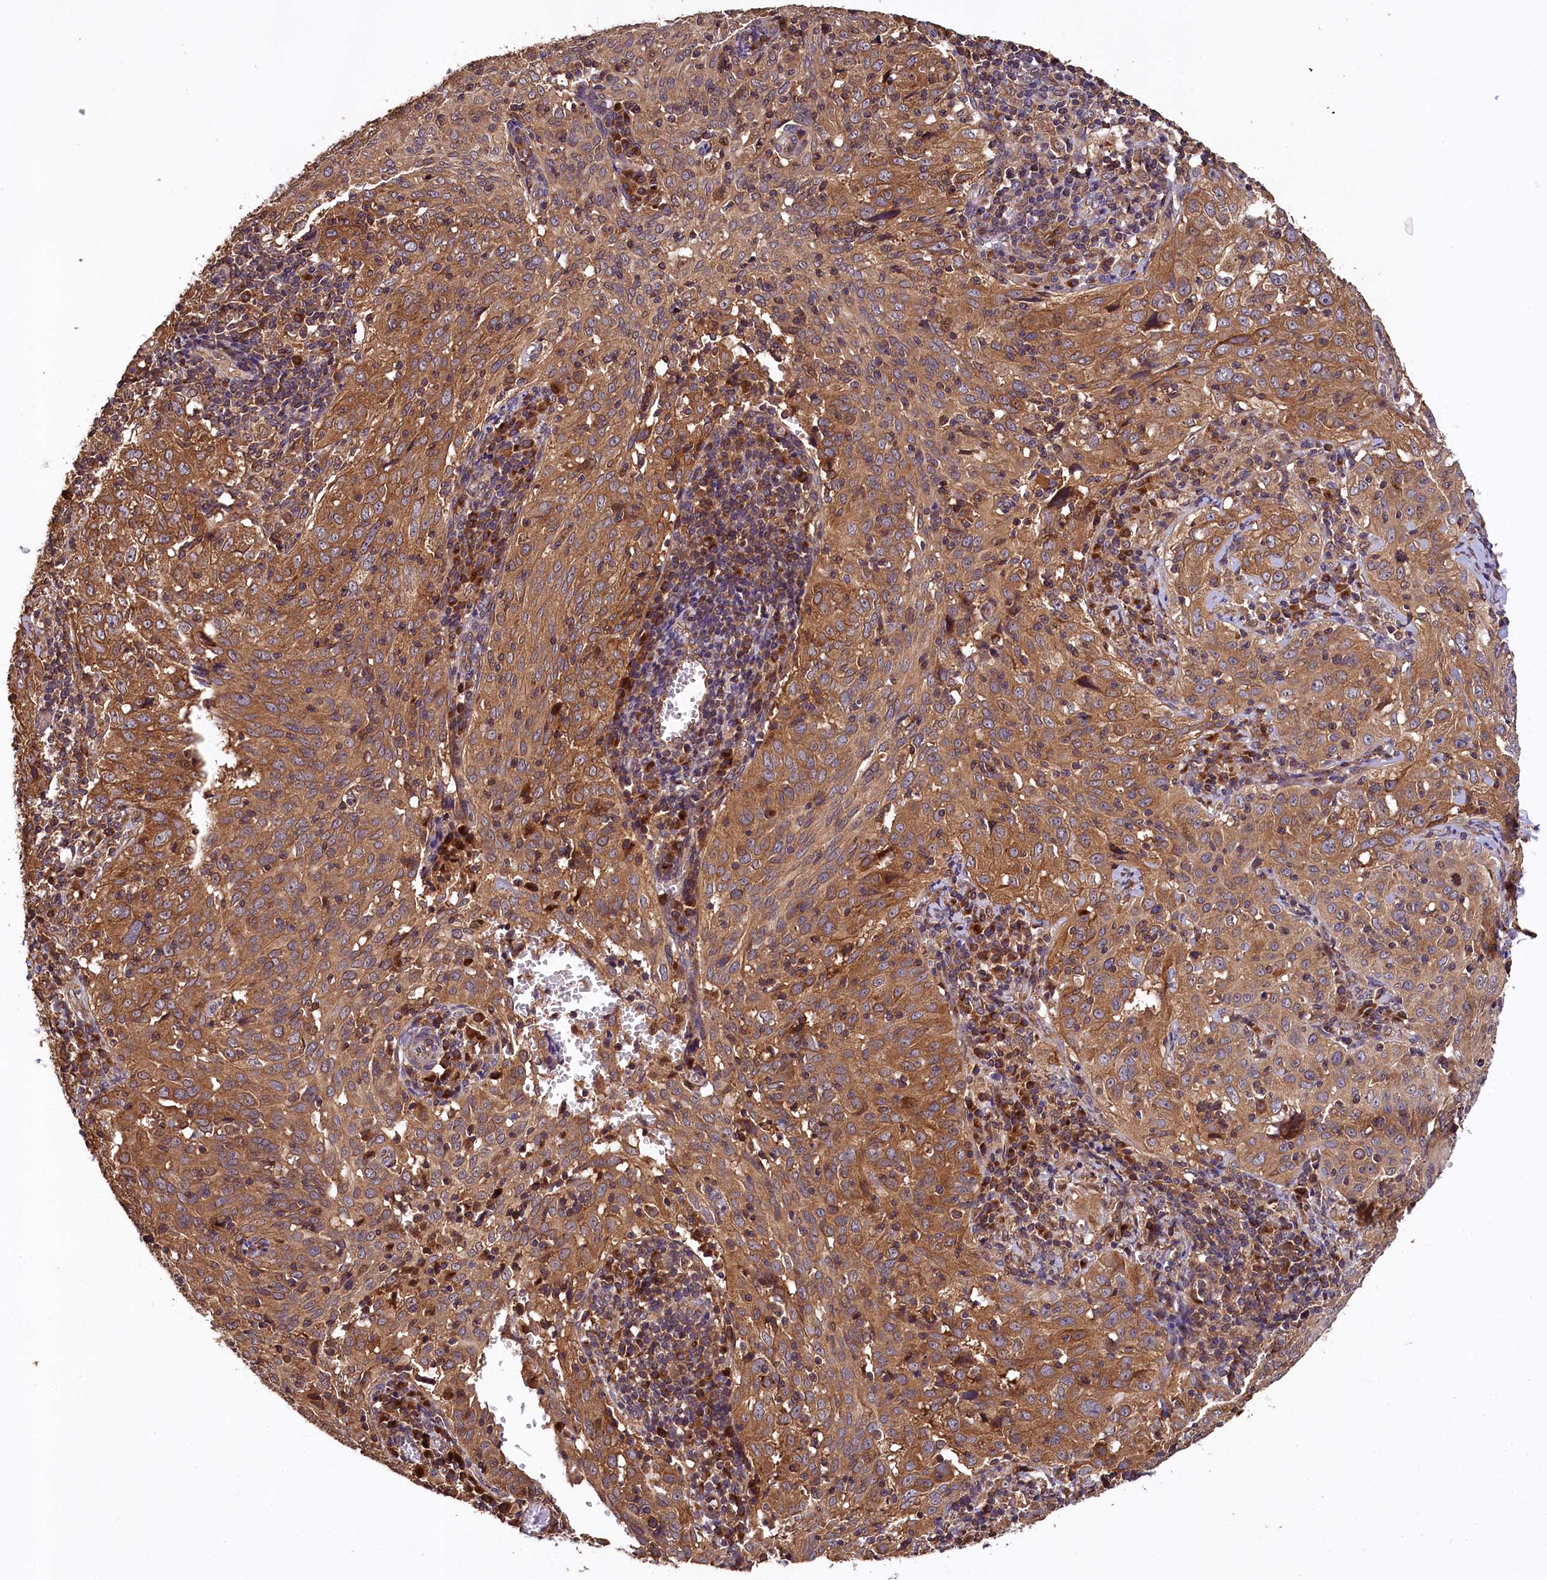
{"staining": {"intensity": "moderate", "quantity": ">75%", "location": "cytoplasmic/membranous"}, "tissue": "cervical cancer", "cell_type": "Tumor cells", "image_type": "cancer", "snomed": [{"axis": "morphology", "description": "Normal tissue, NOS"}, {"axis": "morphology", "description": "Squamous cell carcinoma, NOS"}, {"axis": "topography", "description": "Cervix"}], "caption": "Moderate cytoplasmic/membranous expression for a protein is seen in about >75% of tumor cells of cervical cancer using IHC.", "gene": "KLC2", "patient": {"sex": "female", "age": 31}}